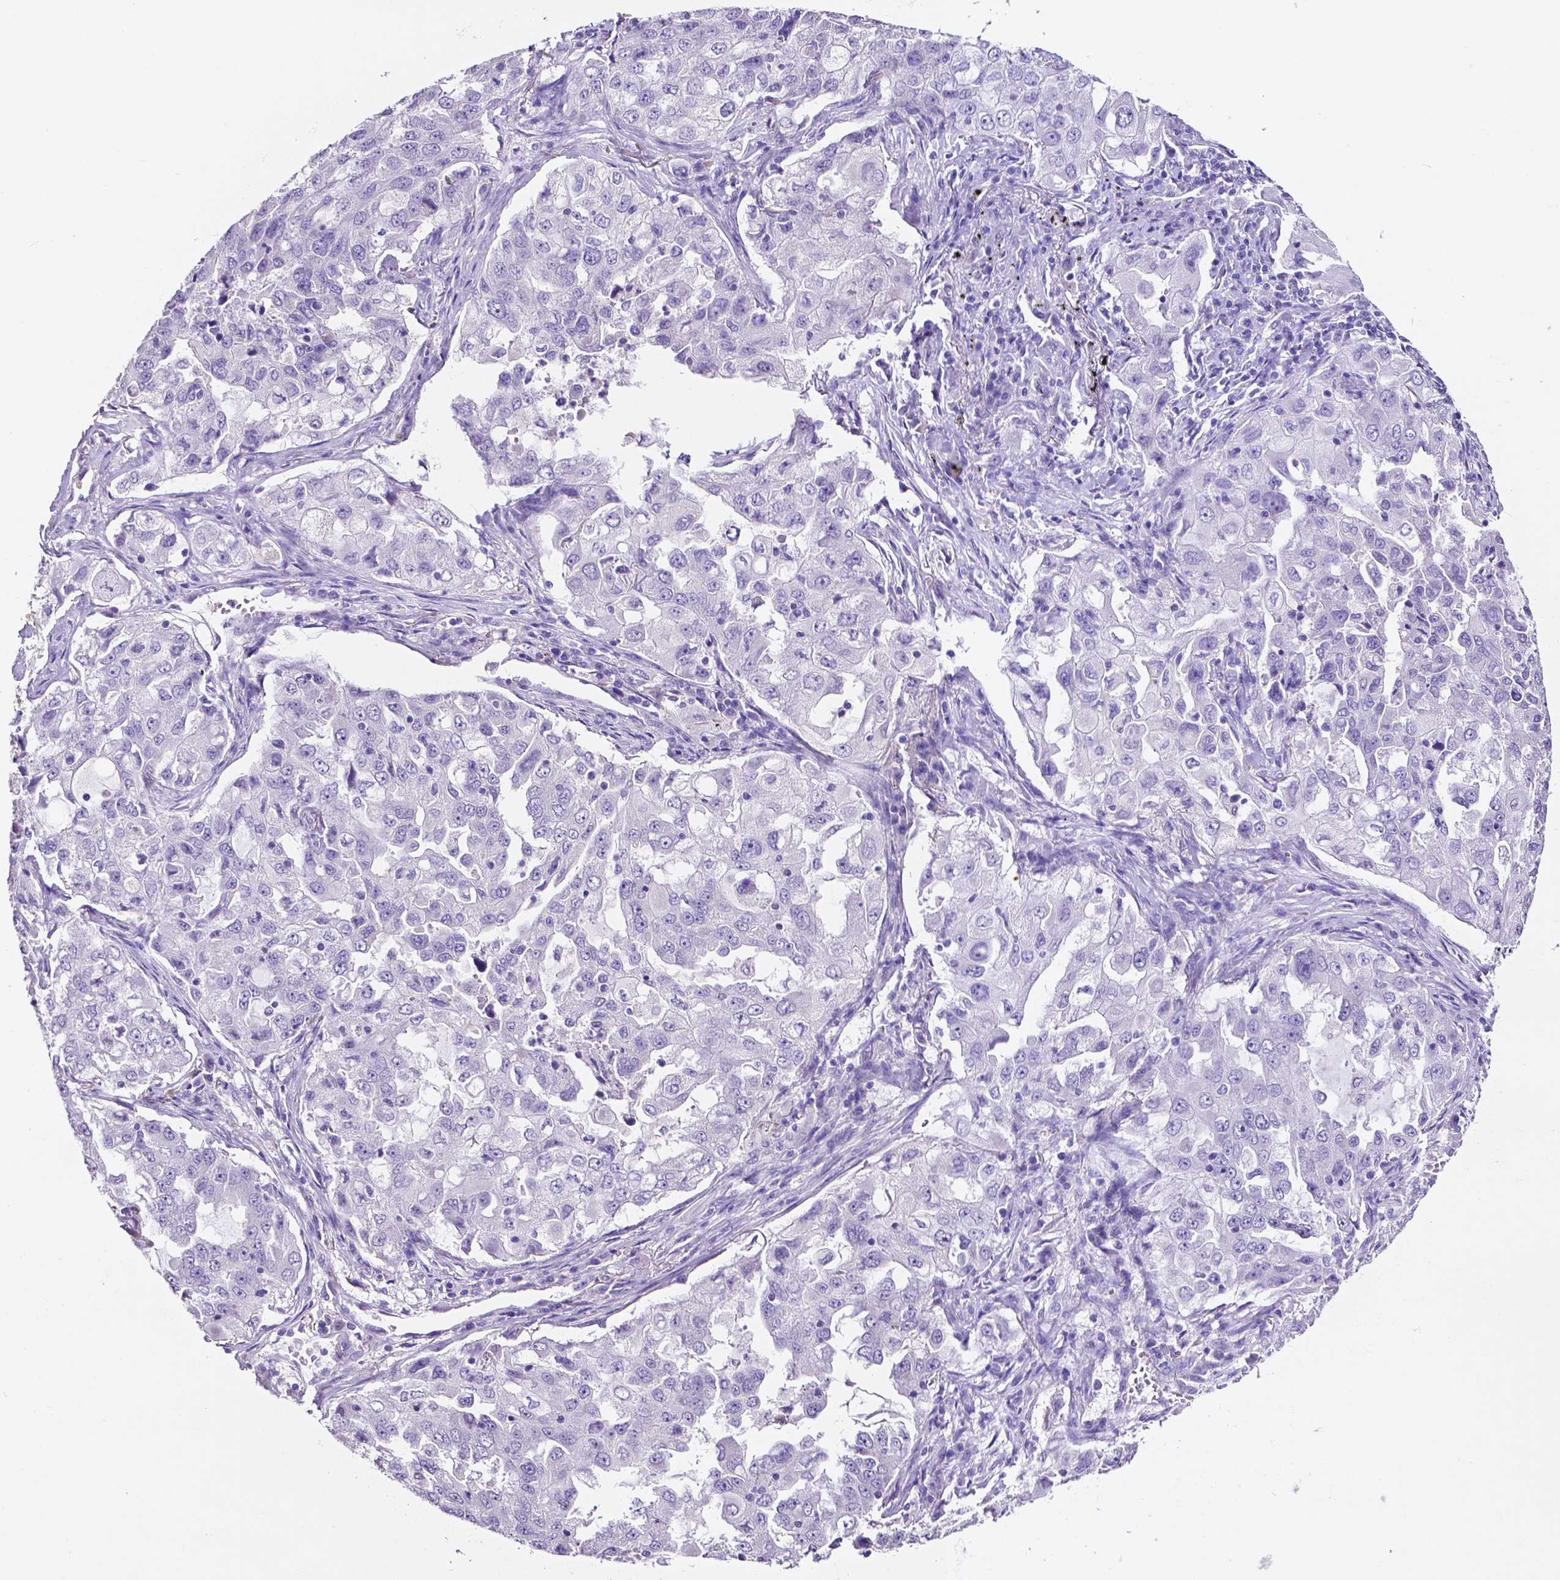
{"staining": {"intensity": "negative", "quantity": "none", "location": "none"}, "tissue": "lung cancer", "cell_type": "Tumor cells", "image_type": "cancer", "snomed": [{"axis": "morphology", "description": "Adenocarcinoma, NOS"}, {"axis": "topography", "description": "Lung"}], "caption": "A micrograph of lung cancer (adenocarcinoma) stained for a protein displays no brown staining in tumor cells. The staining was performed using DAB (3,3'-diaminobenzidine) to visualize the protein expression in brown, while the nuclei were stained in blue with hematoxylin (Magnification: 20x).", "gene": "SLC22A2", "patient": {"sex": "female", "age": 61}}